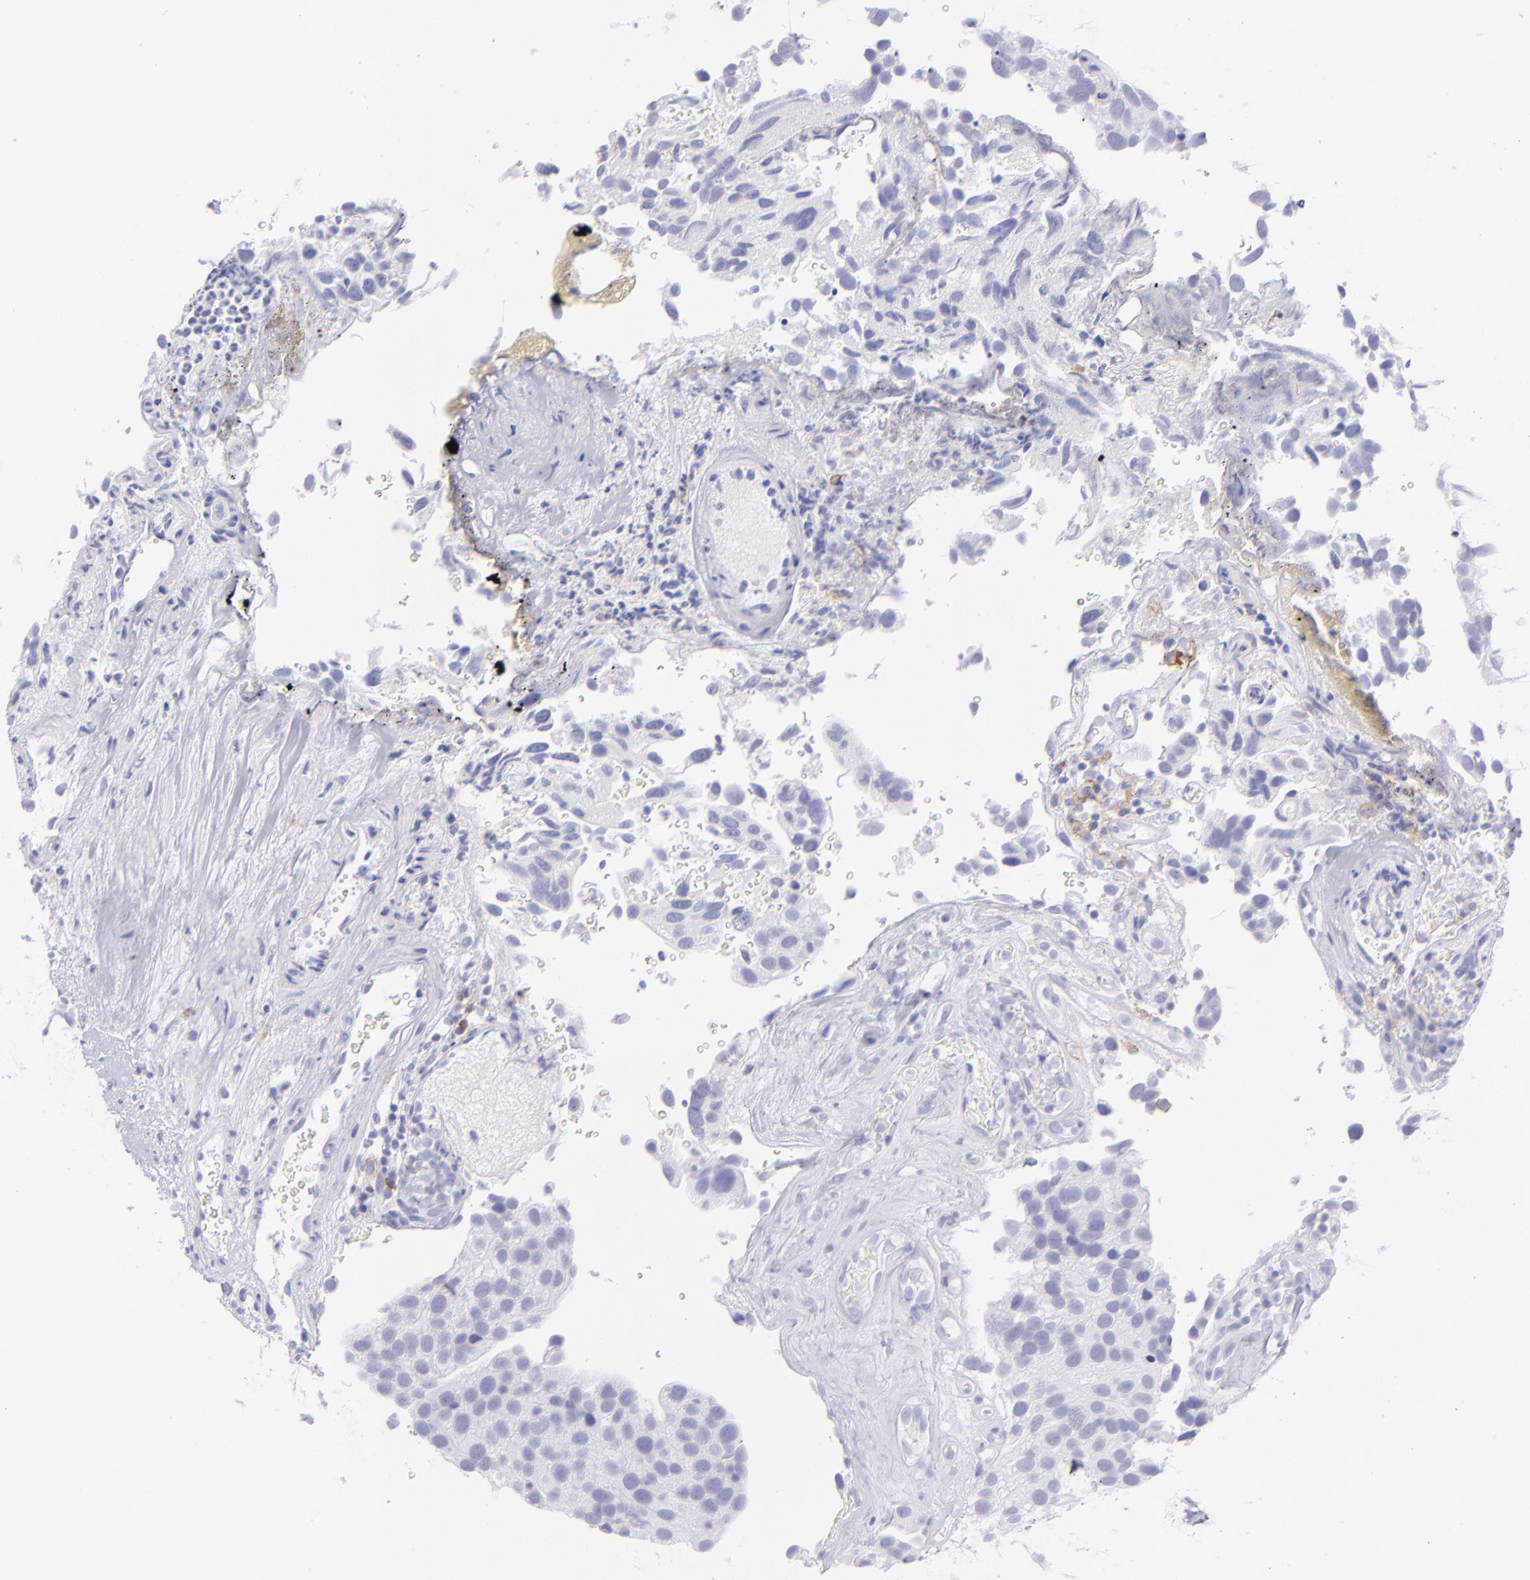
{"staining": {"intensity": "negative", "quantity": "none", "location": "none"}, "tissue": "urothelial cancer", "cell_type": "Tumor cells", "image_type": "cancer", "snomed": [{"axis": "morphology", "description": "Urothelial carcinoma, High grade"}, {"axis": "topography", "description": "Urinary bladder"}], "caption": "The image demonstrates no staining of tumor cells in high-grade urothelial carcinoma.", "gene": "CD72", "patient": {"sex": "male", "age": 72}}